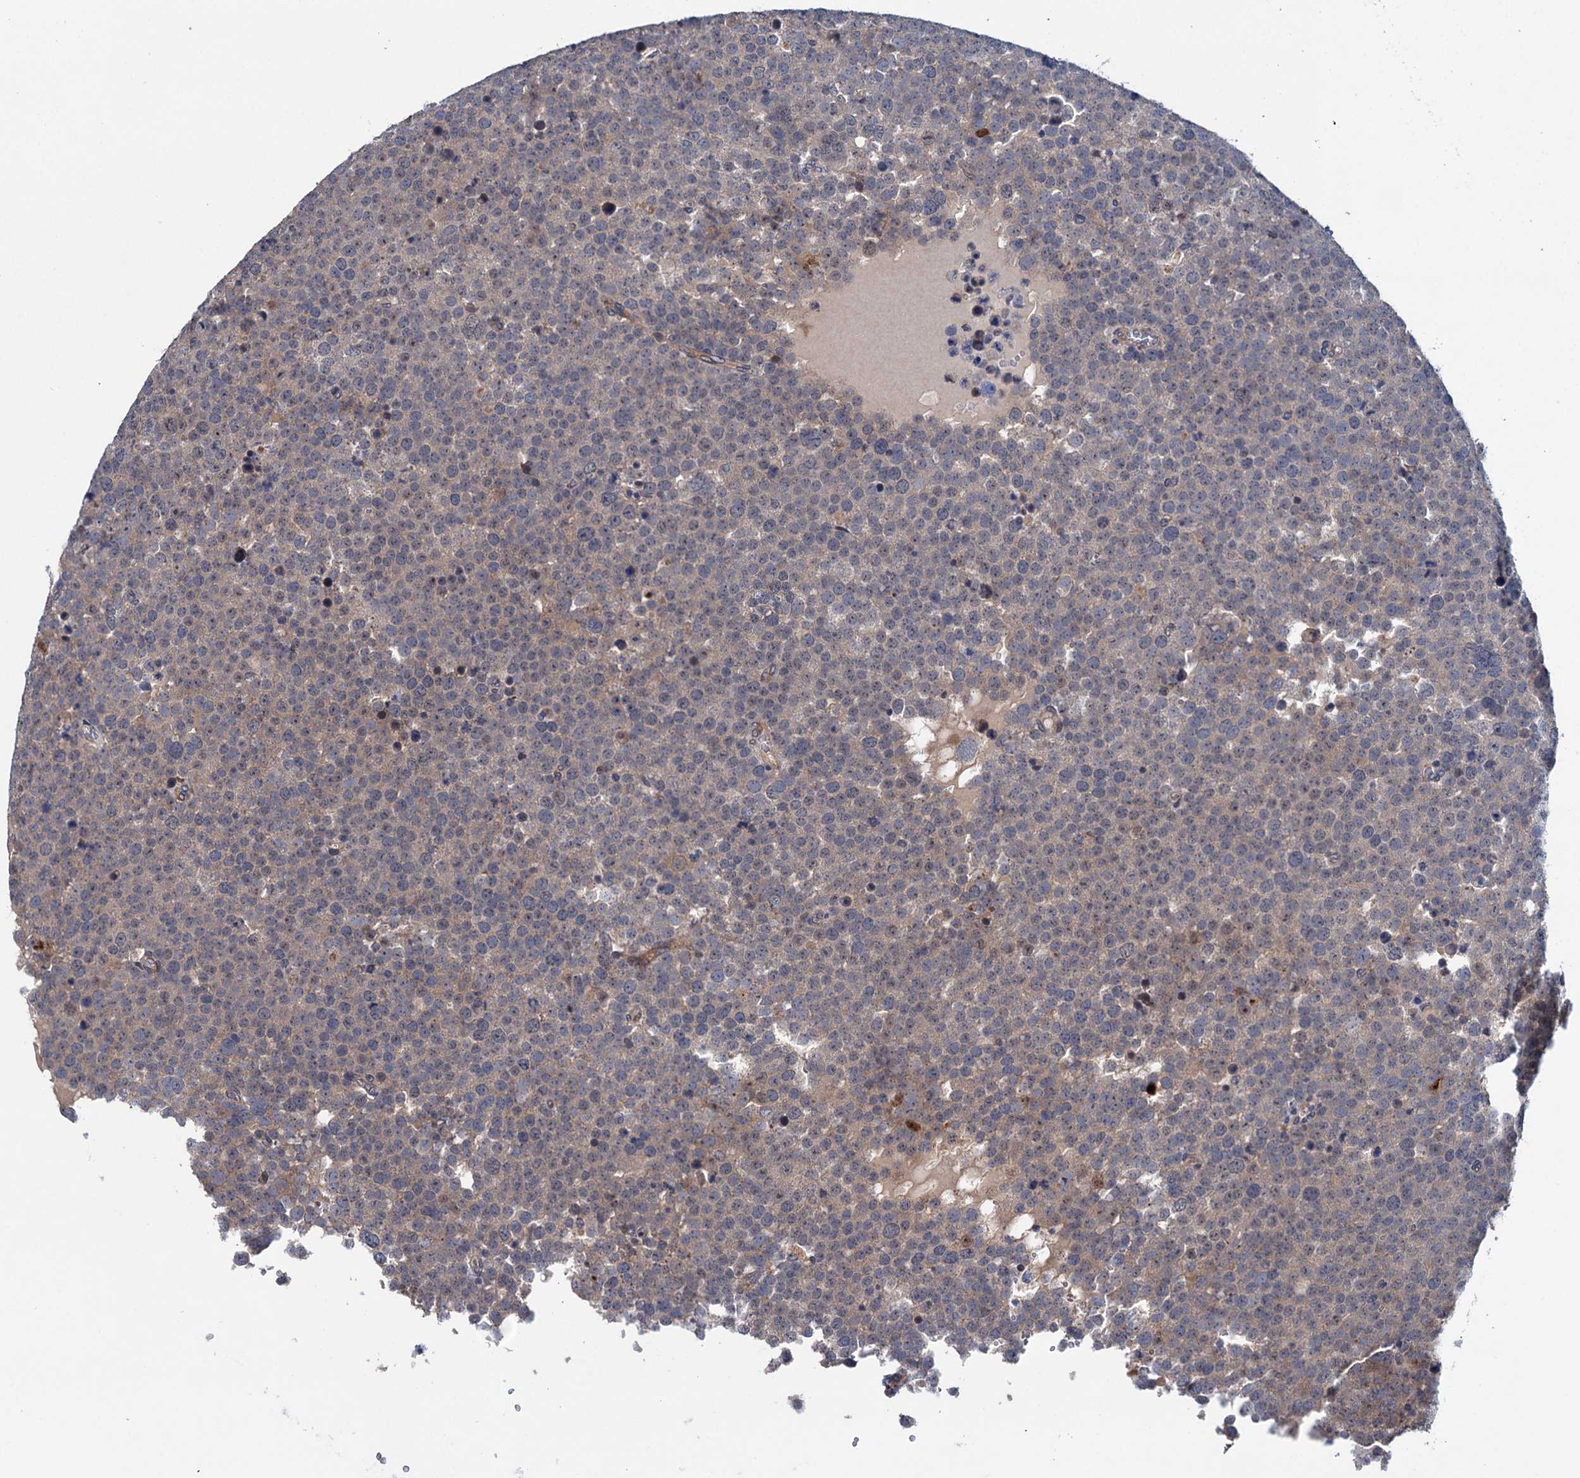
{"staining": {"intensity": "weak", "quantity": "25%-75%", "location": "cytoplasmic/membranous"}, "tissue": "testis cancer", "cell_type": "Tumor cells", "image_type": "cancer", "snomed": [{"axis": "morphology", "description": "Seminoma, NOS"}, {"axis": "topography", "description": "Testis"}], "caption": "Immunohistochemistry (IHC) image of neoplastic tissue: testis cancer (seminoma) stained using IHC demonstrates low levels of weak protein expression localized specifically in the cytoplasmic/membranous of tumor cells, appearing as a cytoplasmic/membranous brown color.", "gene": "EYA4", "patient": {"sex": "male", "age": 71}}